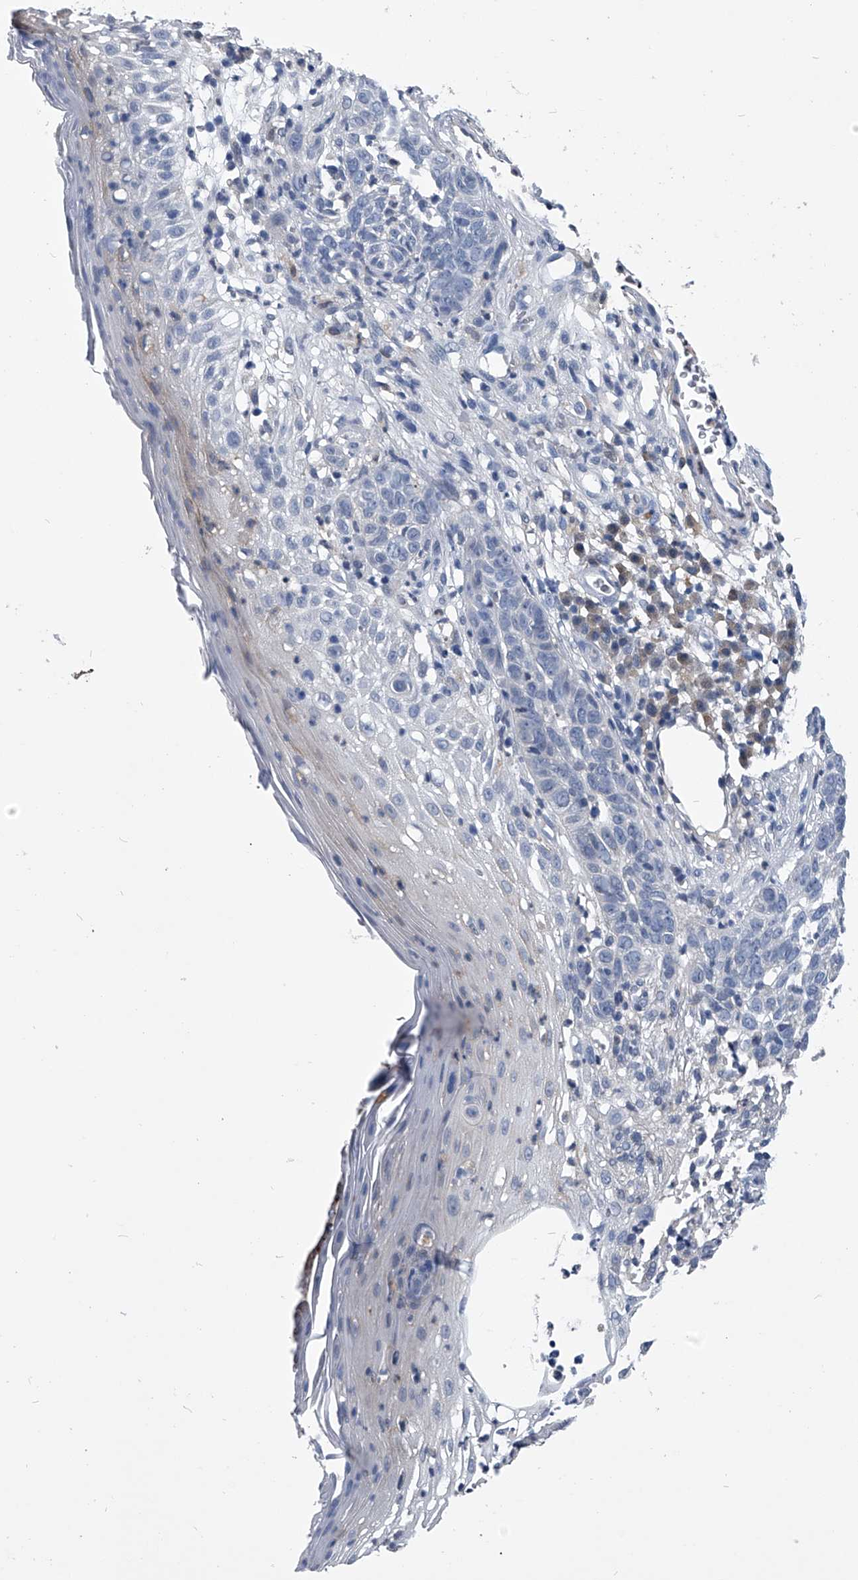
{"staining": {"intensity": "negative", "quantity": "none", "location": "none"}, "tissue": "skin cancer", "cell_type": "Tumor cells", "image_type": "cancer", "snomed": [{"axis": "morphology", "description": "Basal cell carcinoma"}, {"axis": "topography", "description": "Skin"}], "caption": "Tumor cells show no significant protein expression in skin basal cell carcinoma.", "gene": "PDXK", "patient": {"sex": "female", "age": 84}}